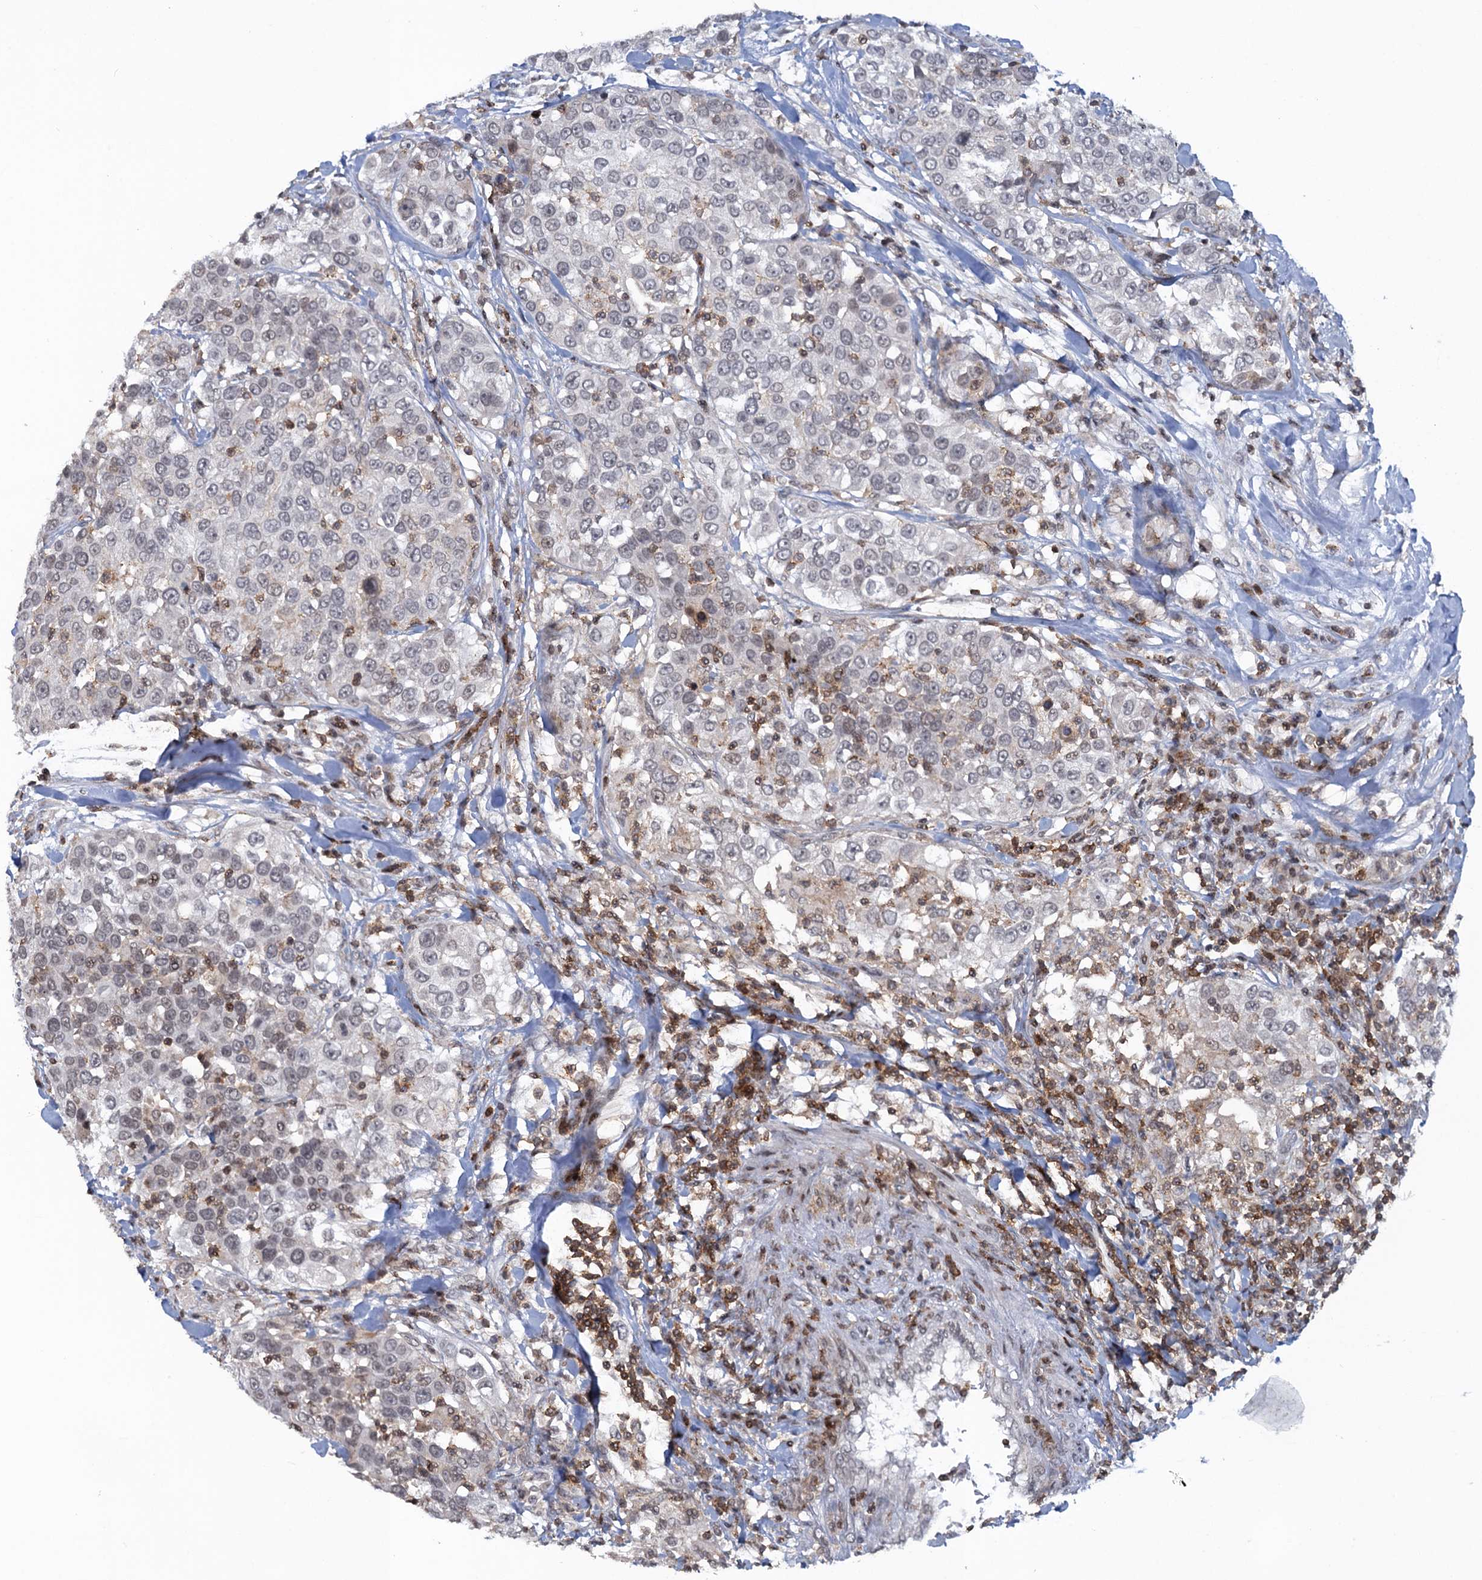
{"staining": {"intensity": "negative", "quantity": "none", "location": "none"}, "tissue": "urothelial cancer", "cell_type": "Tumor cells", "image_type": "cancer", "snomed": [{"axis": "morphology", "description": "Urothelial carcinoma, High grade"}, {"axis": "topography", "description": "Urinary bladder"}], "caption": "Immunohistochemistry (IHC) image of human urothelial cancer stained for a protein (brown), which displays no positivity in tumor cells.", "gene": "FYB1", "patient": {"sex": "female", "age": 80}}